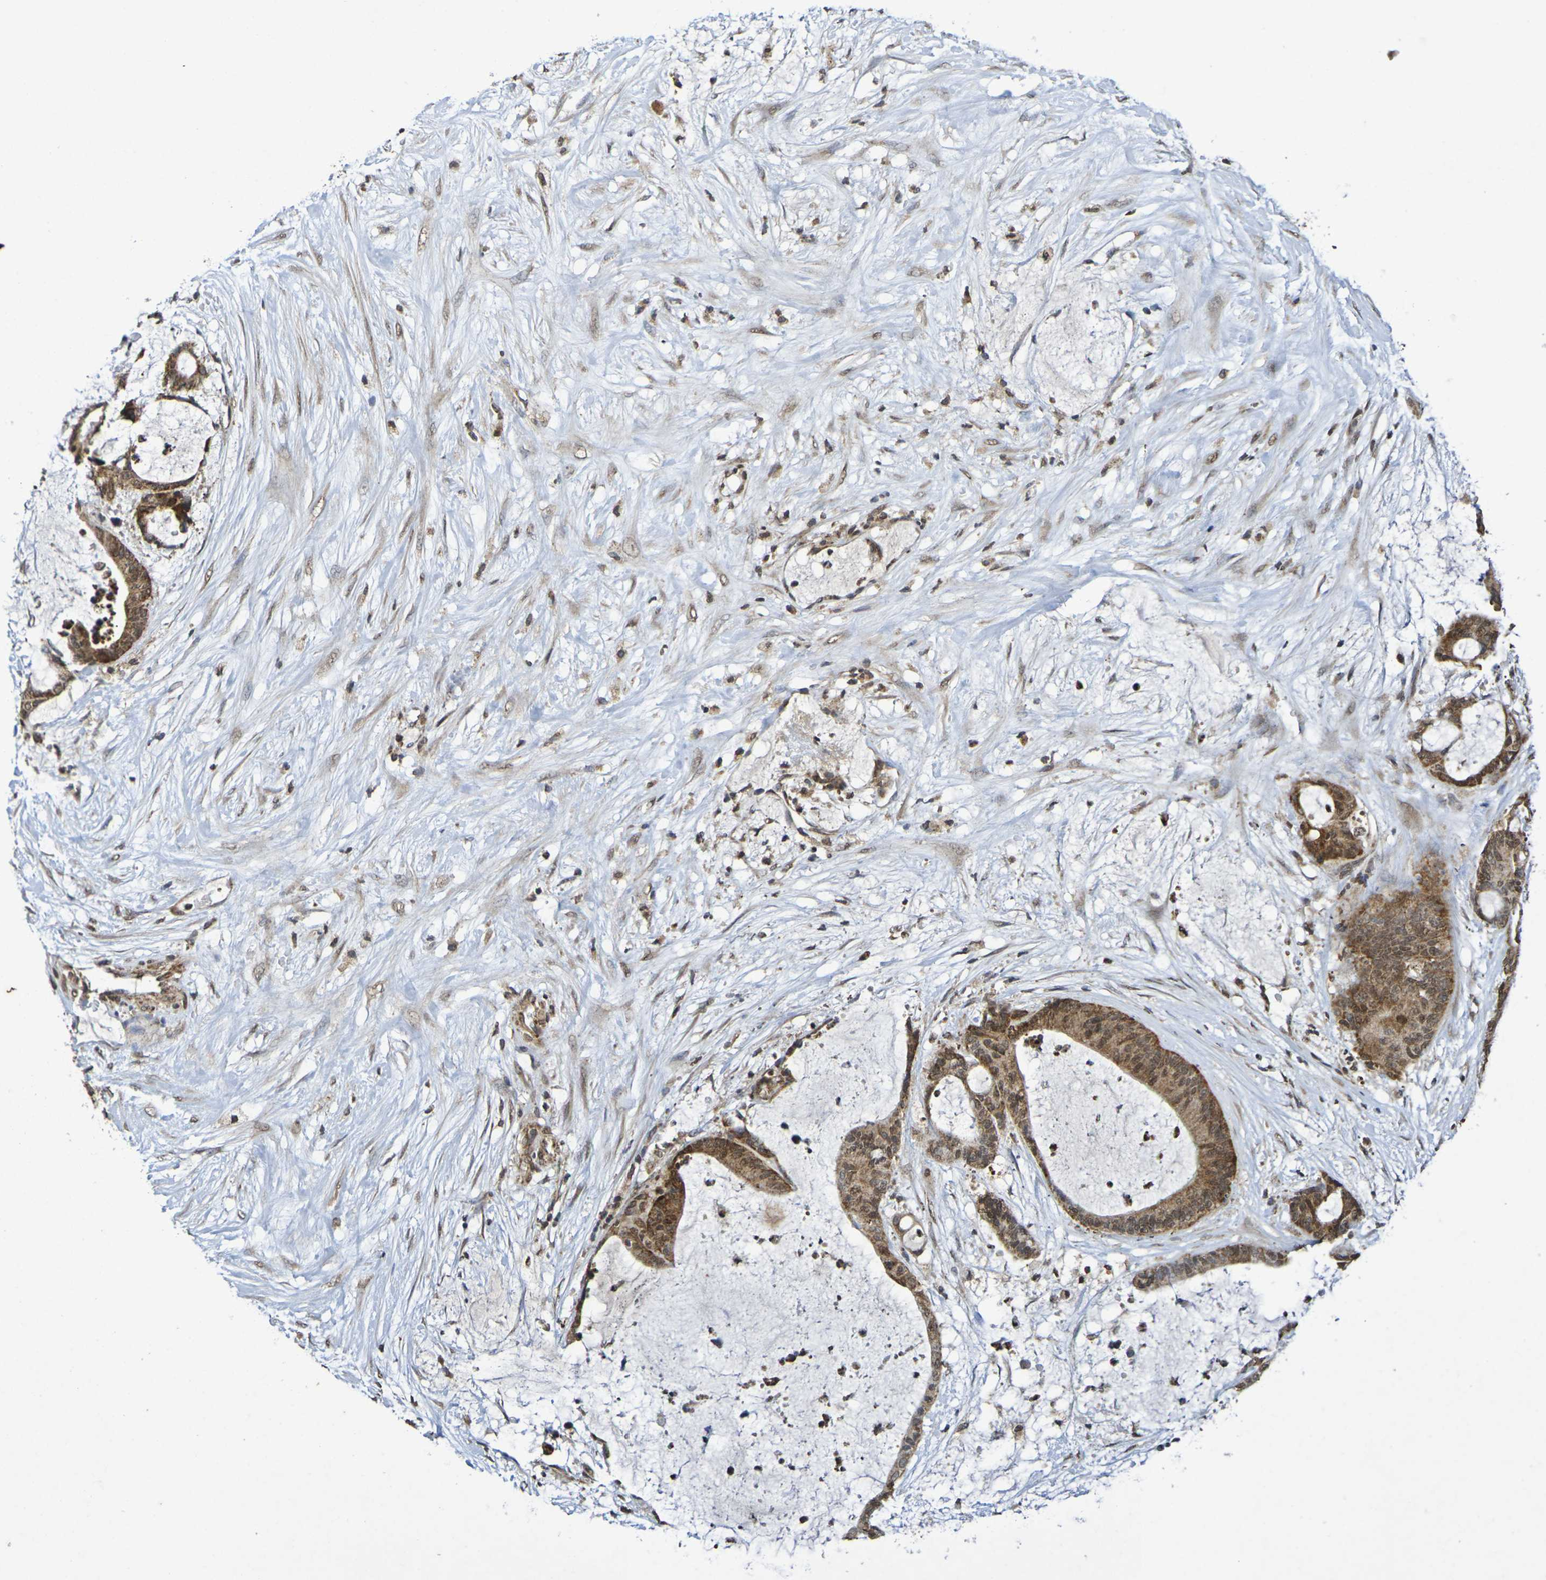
{"staining": {"intensity": "strong", "quantity": ">75%", "location": "cytoplasmic/membranous,nuclear"}, "tissue": "liver cancer", "cell_type": "Tumor cells", "image_type": "cancer", "snomed": [{"axis": "morphology", "description": "Cholangiocarcinoma"}, {"axis": "topography", "description": "Liver"}], "caption": "This micrograph shows liver cancer (cholangiocarcinoma) stained with IHC to label a protein in brown. The cytoplasmic/membranous and nuclear of tumor cells show strong positivity for the protein. Nuclei are counter-stained blue.", "gene": "GUCY1A2", "patient": {"sex": "female", "age": 73}}